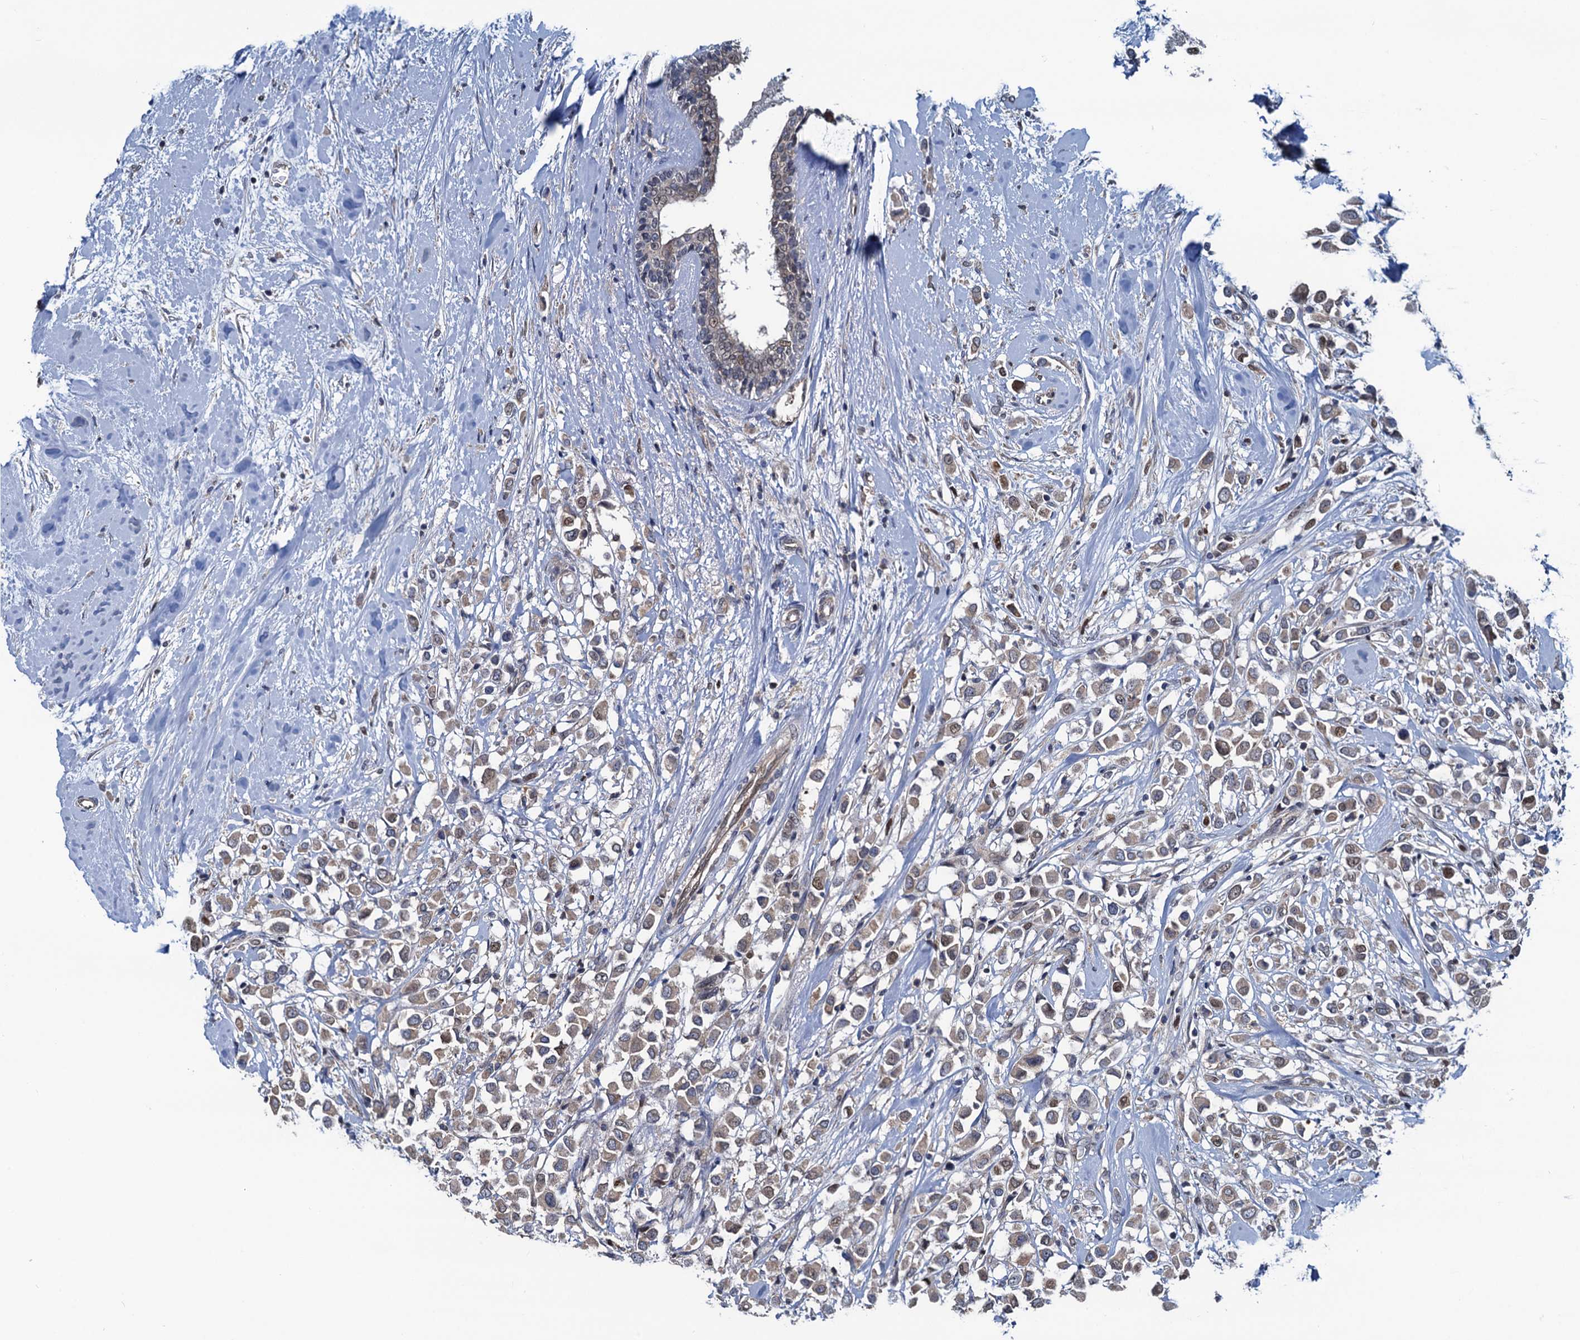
{"staining": {"intensity": "moderate", "quantity": "25%-75%", "location": "cytoplasmic/membranous"}, "tissue": "breast cancer", "cell_type": "Tumor cells", "image_type": "cancer", "snomed": [{"axis": "morphology", "description": "Duct carcinoma"}, {"axis": "topography", "description": "Breast"}], "caption": "An image of human breast invasive ductal carcinoma stained for a protein displays moderate cytoplasmic/membranous brown staining in tumor cells.", "gene": "RNF125", "patient": {"sex": "female", "age": 87}}